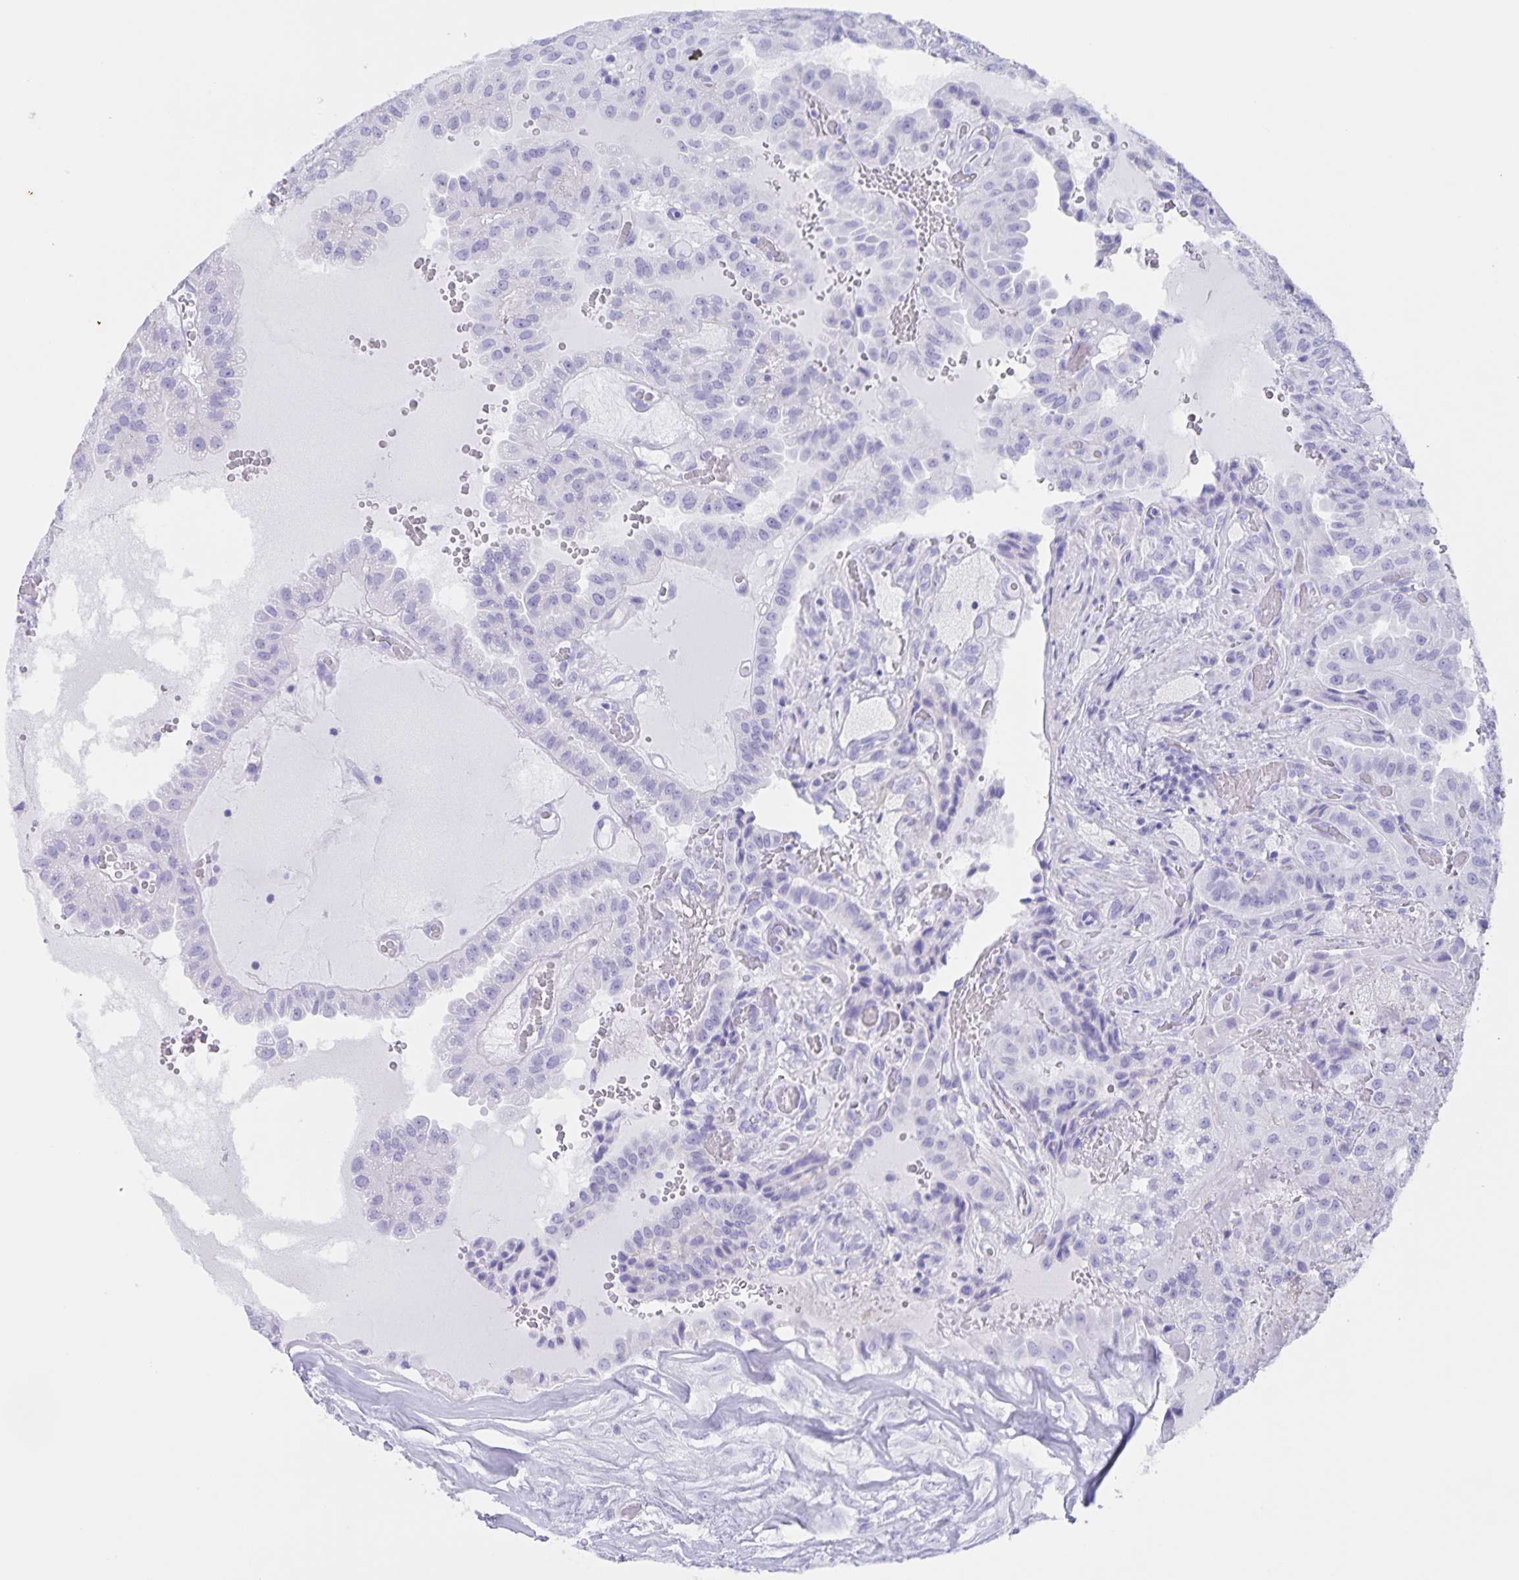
{"staining": {"intensity": "negative", "quantity": "none", "location": "none"}, "tissue": "thyroid cancer", "cell_type": "Tumor cells", "image_type": "cancer", "snomed": [{"axis": "morphology", "description": "Papillary adenocarcinoma, NOS"}, {"axis": "morphology", "description": "Papillary adenoma metastatic"}, {"axis": "topography", "description": "Thyroid gland"}], "caption": "Protein analysis of thyroid cancer shows no significant positivity in tumor cells.", "gene": "AQP4", "patient": {"sex": "male", "age": 87}}